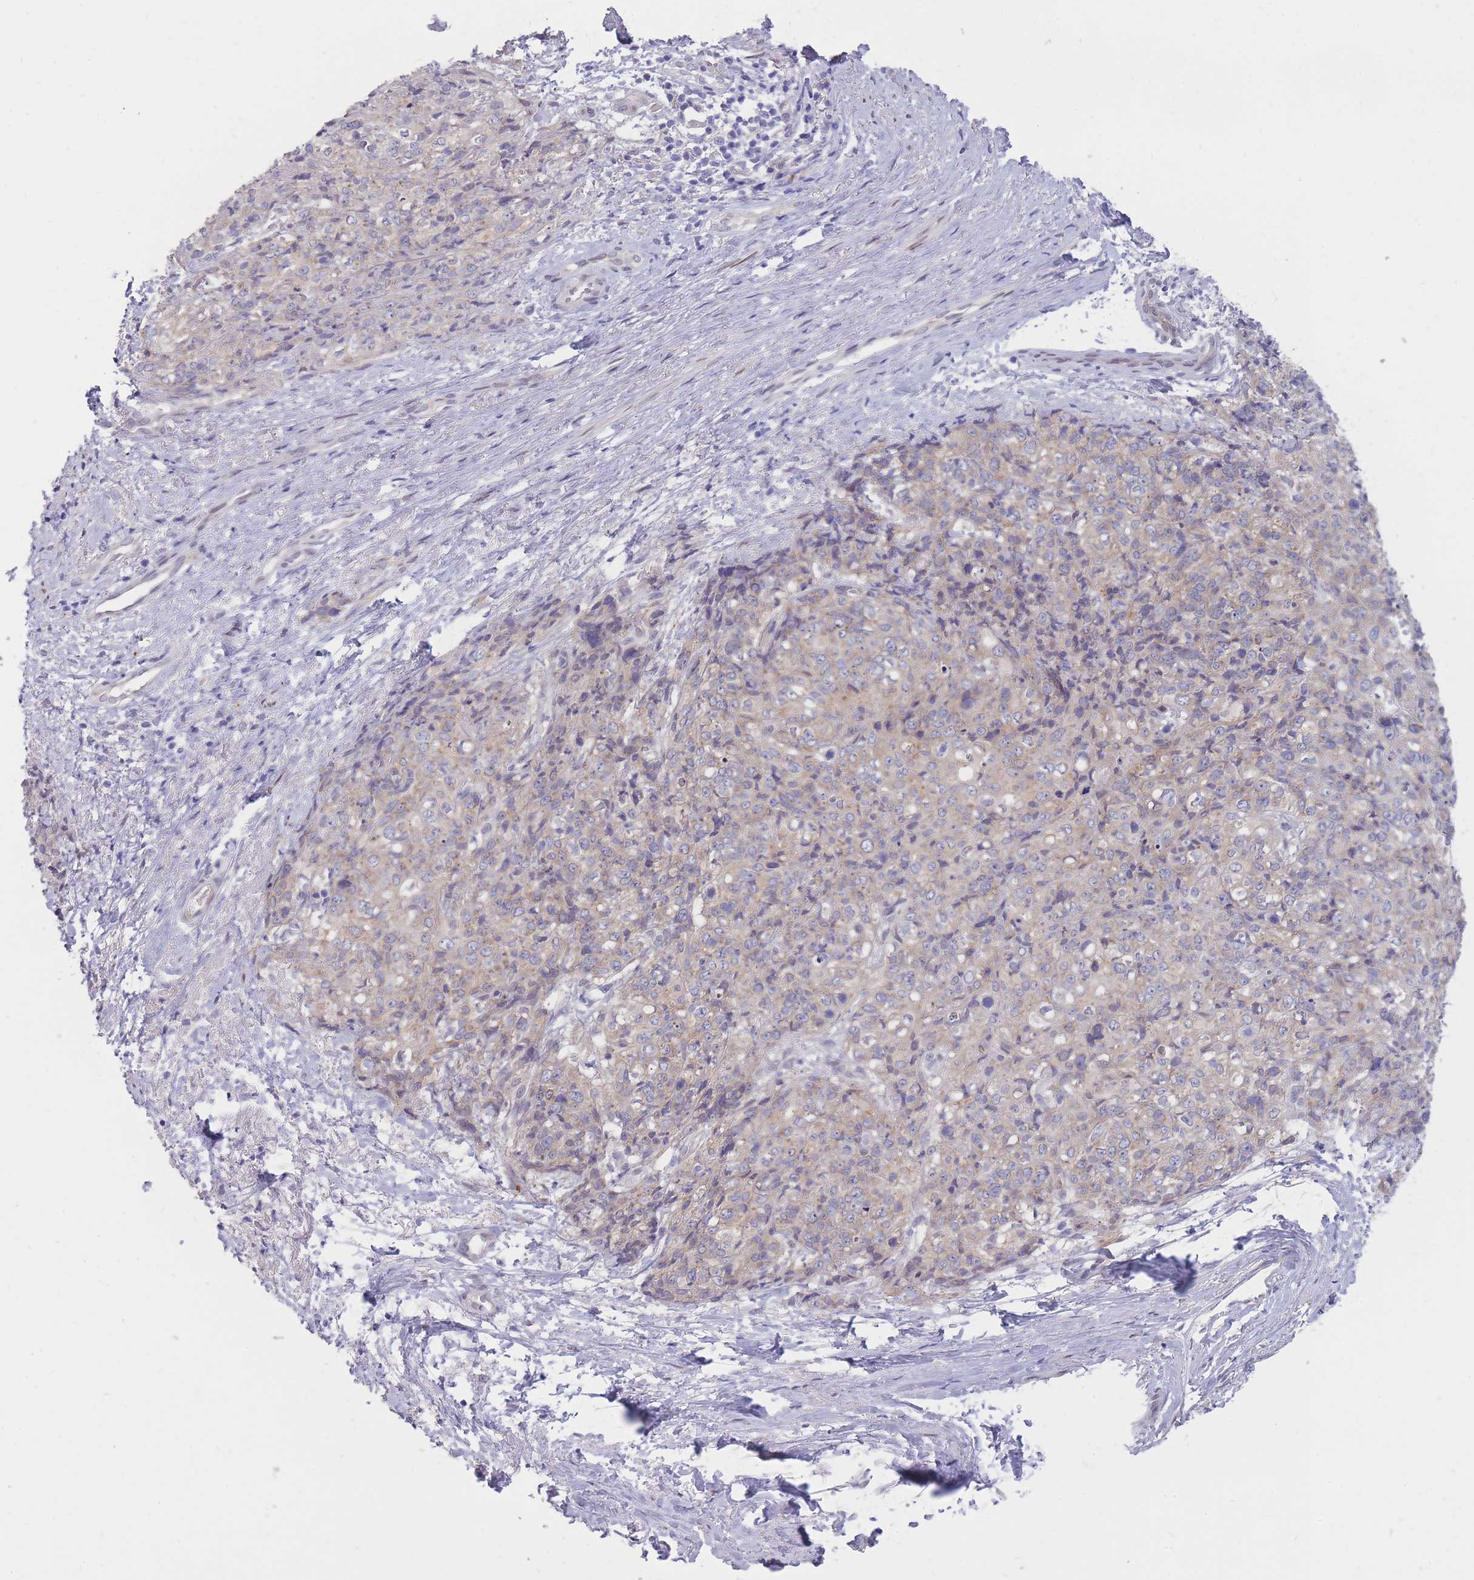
{"staining": {"intensity": "weak", "quantity": "<25%", "location": "cytoplasmic/membranous,nuclear"}, "tissue": "skin cancer", "cell_type": "Tumor cells", "image_type": "cancer", "snomed": [{"axis": "morphology", "description": "Squamous cell carcinoma, NOS"}, {"axis": "topography", "description": "Skin"}, {"axis": "topography", "description": "Vulva"}], "caption": "The photomicrograph shows no staining of tumor cells in skin cancer (squamous cell carcinoma).", "gene": "HOOK2", "patient": {"sex": "female", "age": 85}}